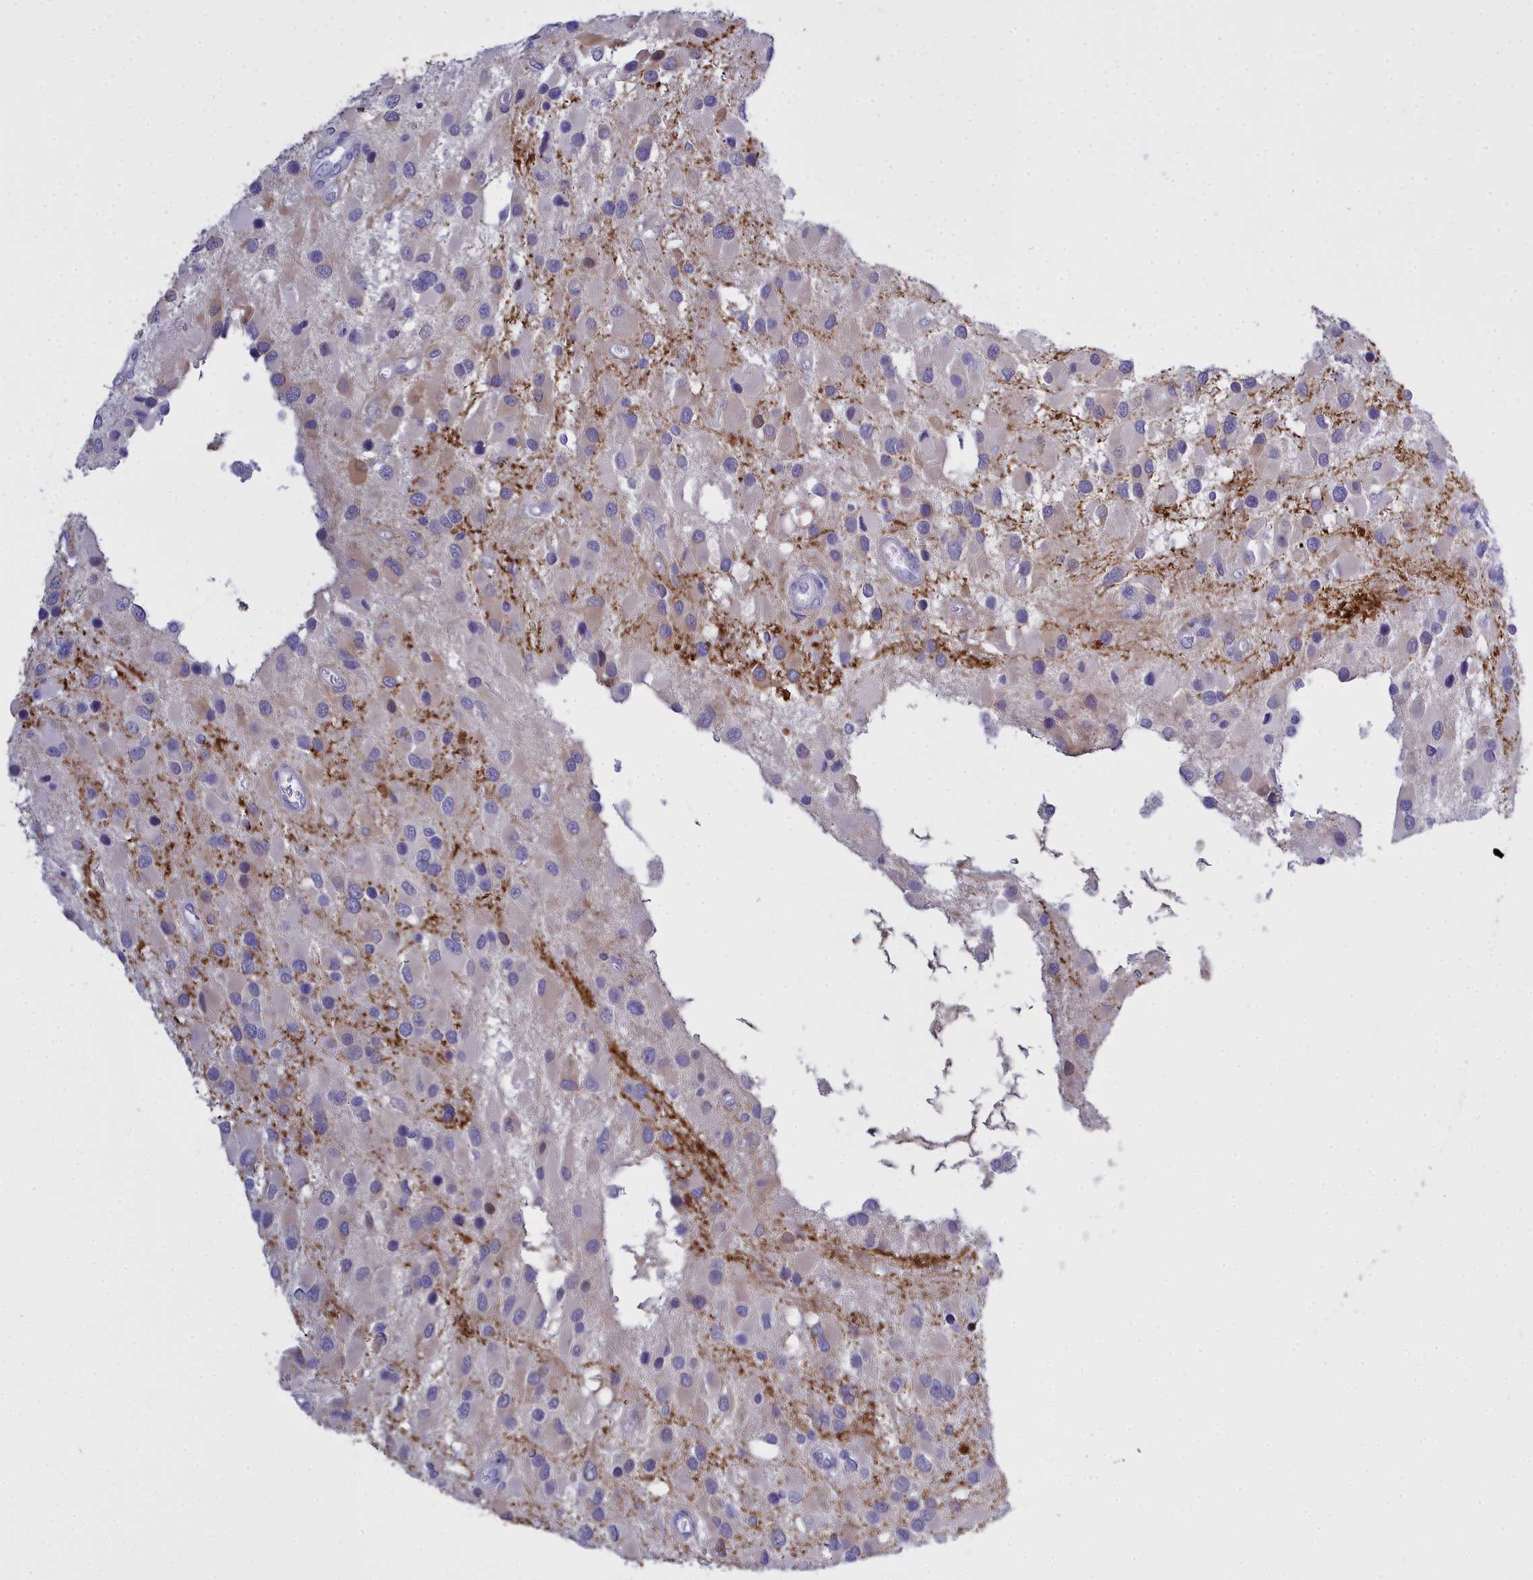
{"staining": {"intensity": "negative", "quantity": "none", "location": "none"}, "tissue": "glioma", "cell_type": "Tumor cells", "image_type": "cancer", "snomed": [{"axis": "morphology", "description": "Glioma, malignant, High grade"}, {"axis": "topography", "description": "Brain"}], "caption": "A photomicrograph of malignant glioma (high-grade) stained for a protein demonstrates no brown staining in tumor cells. (Stains: DAB immunohistochemistry (IHC) with hematoxylin counter stain, Microscopy: brightfield microscopy at high magnification).", "gene": "MAP6", "patient": {"sex": "male", "age": 53}}